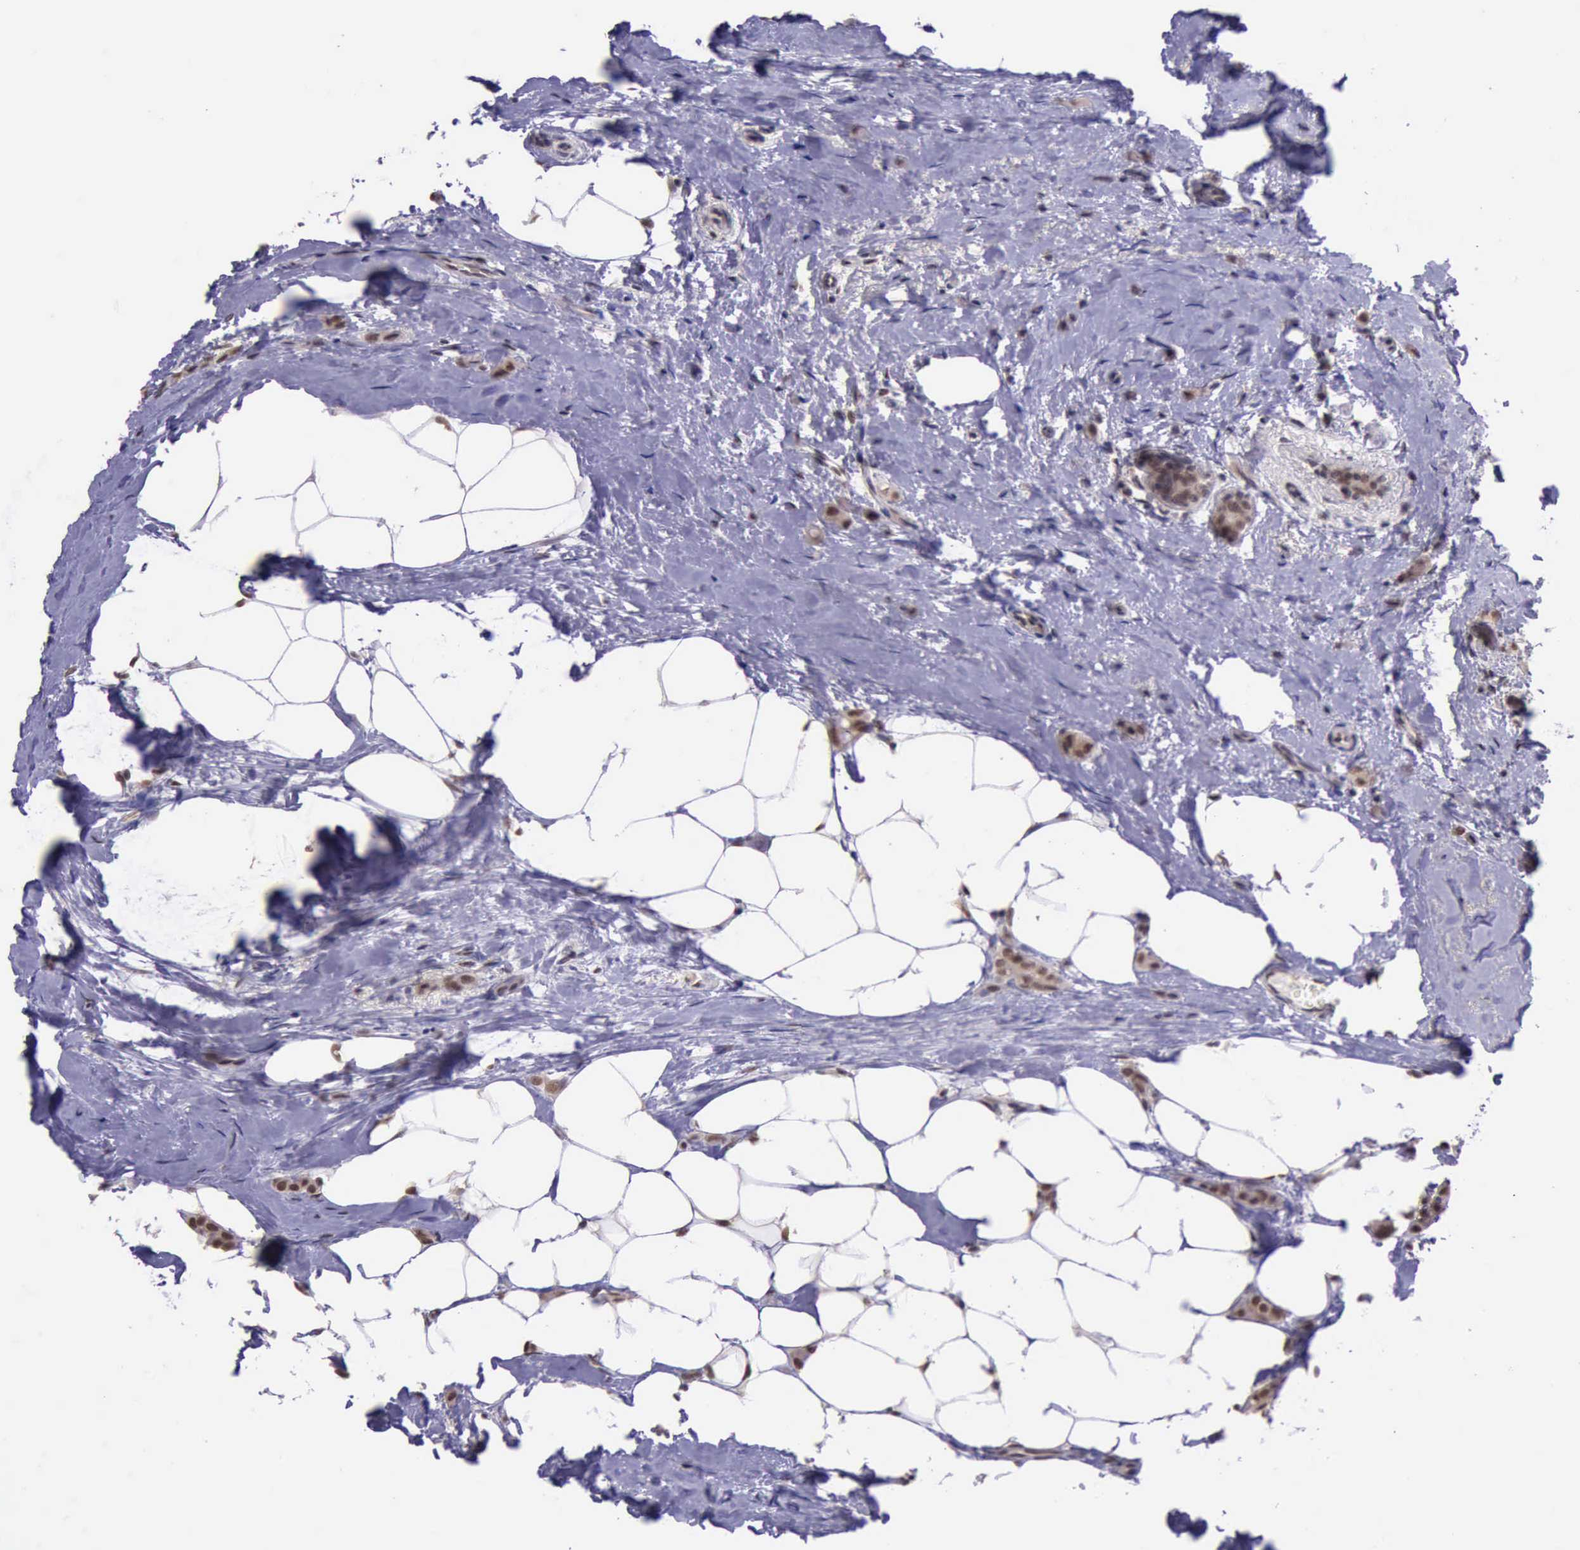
{"staining": {"intensity": "moderate", "quantity": ">75%", "location": "nuclear"}, "tissue": "breast cancer", "cell_type": "Tumor cells", "image_type": "cancer", "snomed": [{"axis": "morphology", "description": "Lobular carcinoma"}, {"axis": "topography", "description": "Breast"}], "caption": "DAB (3,3'-diaminobenzidine) immunohistochemical staining of breast cancer (lobular carcinoma) demonstrates moderate nuclear protein staining in about >75% of tumor cells.", "gene": "PRPF39", "patient": {"sex": "female", "age": 55}}